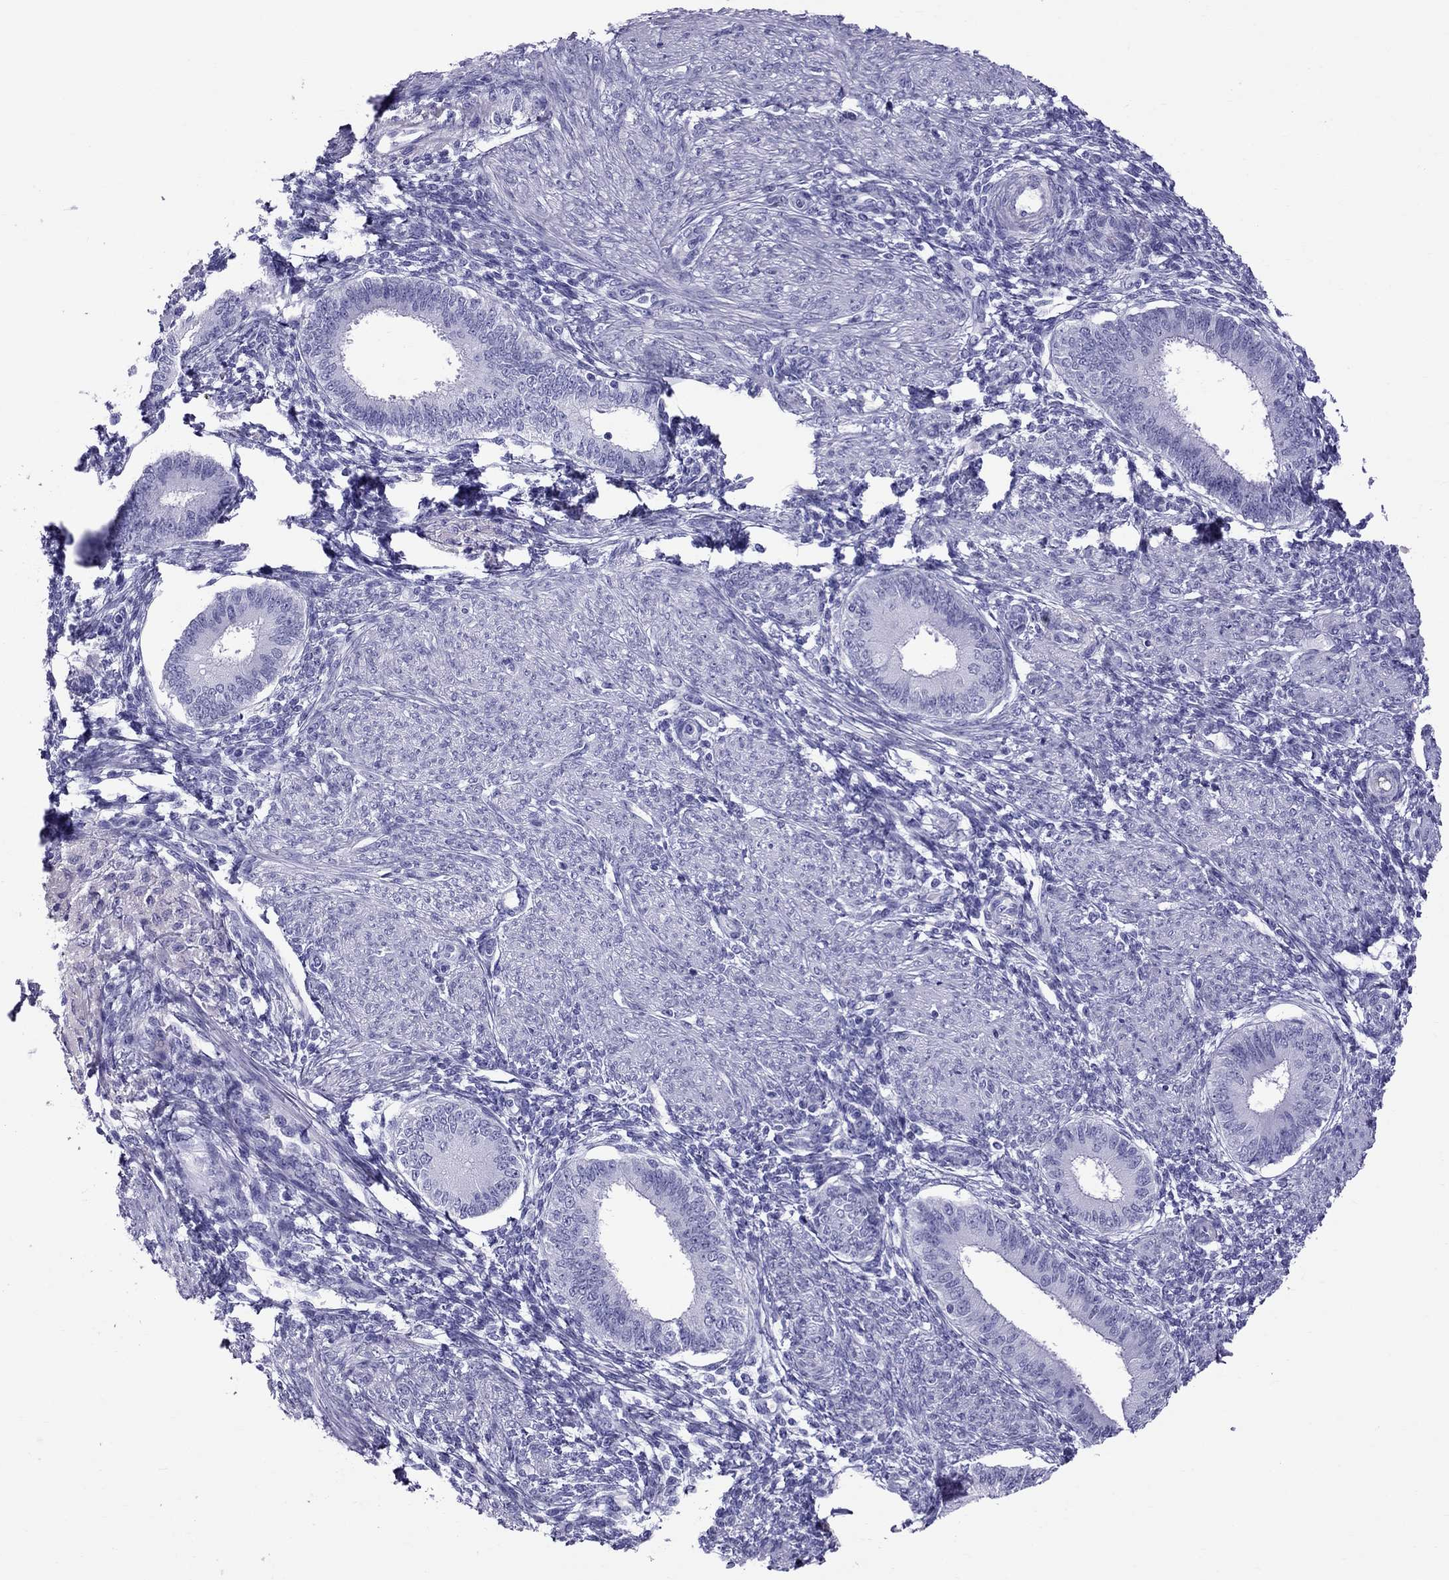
{"staining": {"intensity": "negative", "quantity": "none", "location": "none"}, "tissue": "endometrium", "cell_type": "Cells in endometrial stroma", "image_type": "normal", "snomed": [{"axis": "morphology", "description": "Normal tissue, NOS"}, {"axis": "topography", "description": "Endometrium"}], "caption": "This is an IHC image of benign endometrium. There is no expression in cells in endometrial stroma.", "gene": "SCART1", "patient": {"sex": "female", "age": 39}}